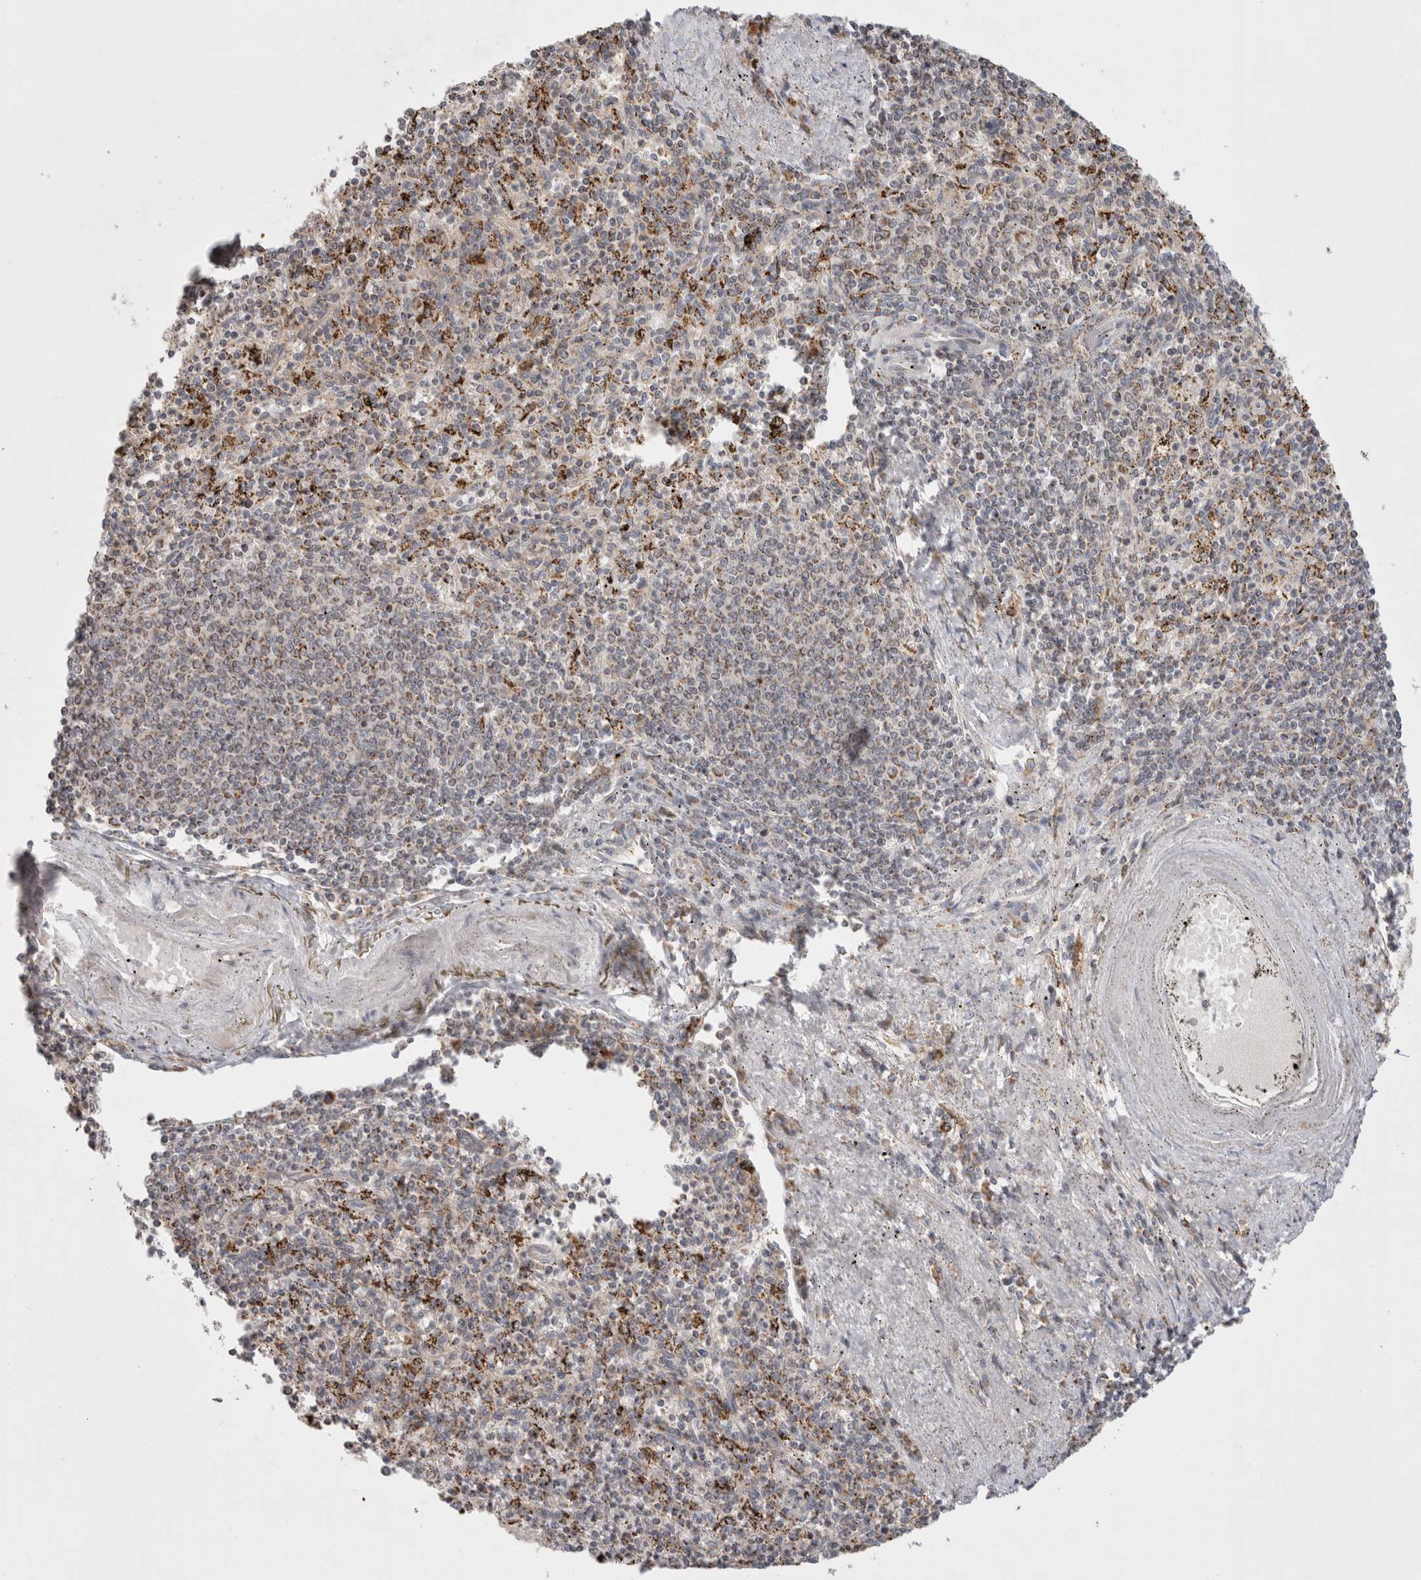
{"staining": {"intensity": "strong", "quantity": "<25%", "location": "cytoplasmic/membranous"}, "tissue": "spleen", "cell_type": "Cells in red pulp", "image_type": "normal", "snomed": [{"axis": "morphology", "description": "Normal tissue, NOS"}, {"axis": "topography", "description": "Spleen"}], "caption": "Cells in red pulp display medium levels of strong cytoplasmic/membranous positivity in approximately <25% of cells in unremarkable human spleen.", "gene": "HROB", "patient": {"sex": "male", "age": 72}}